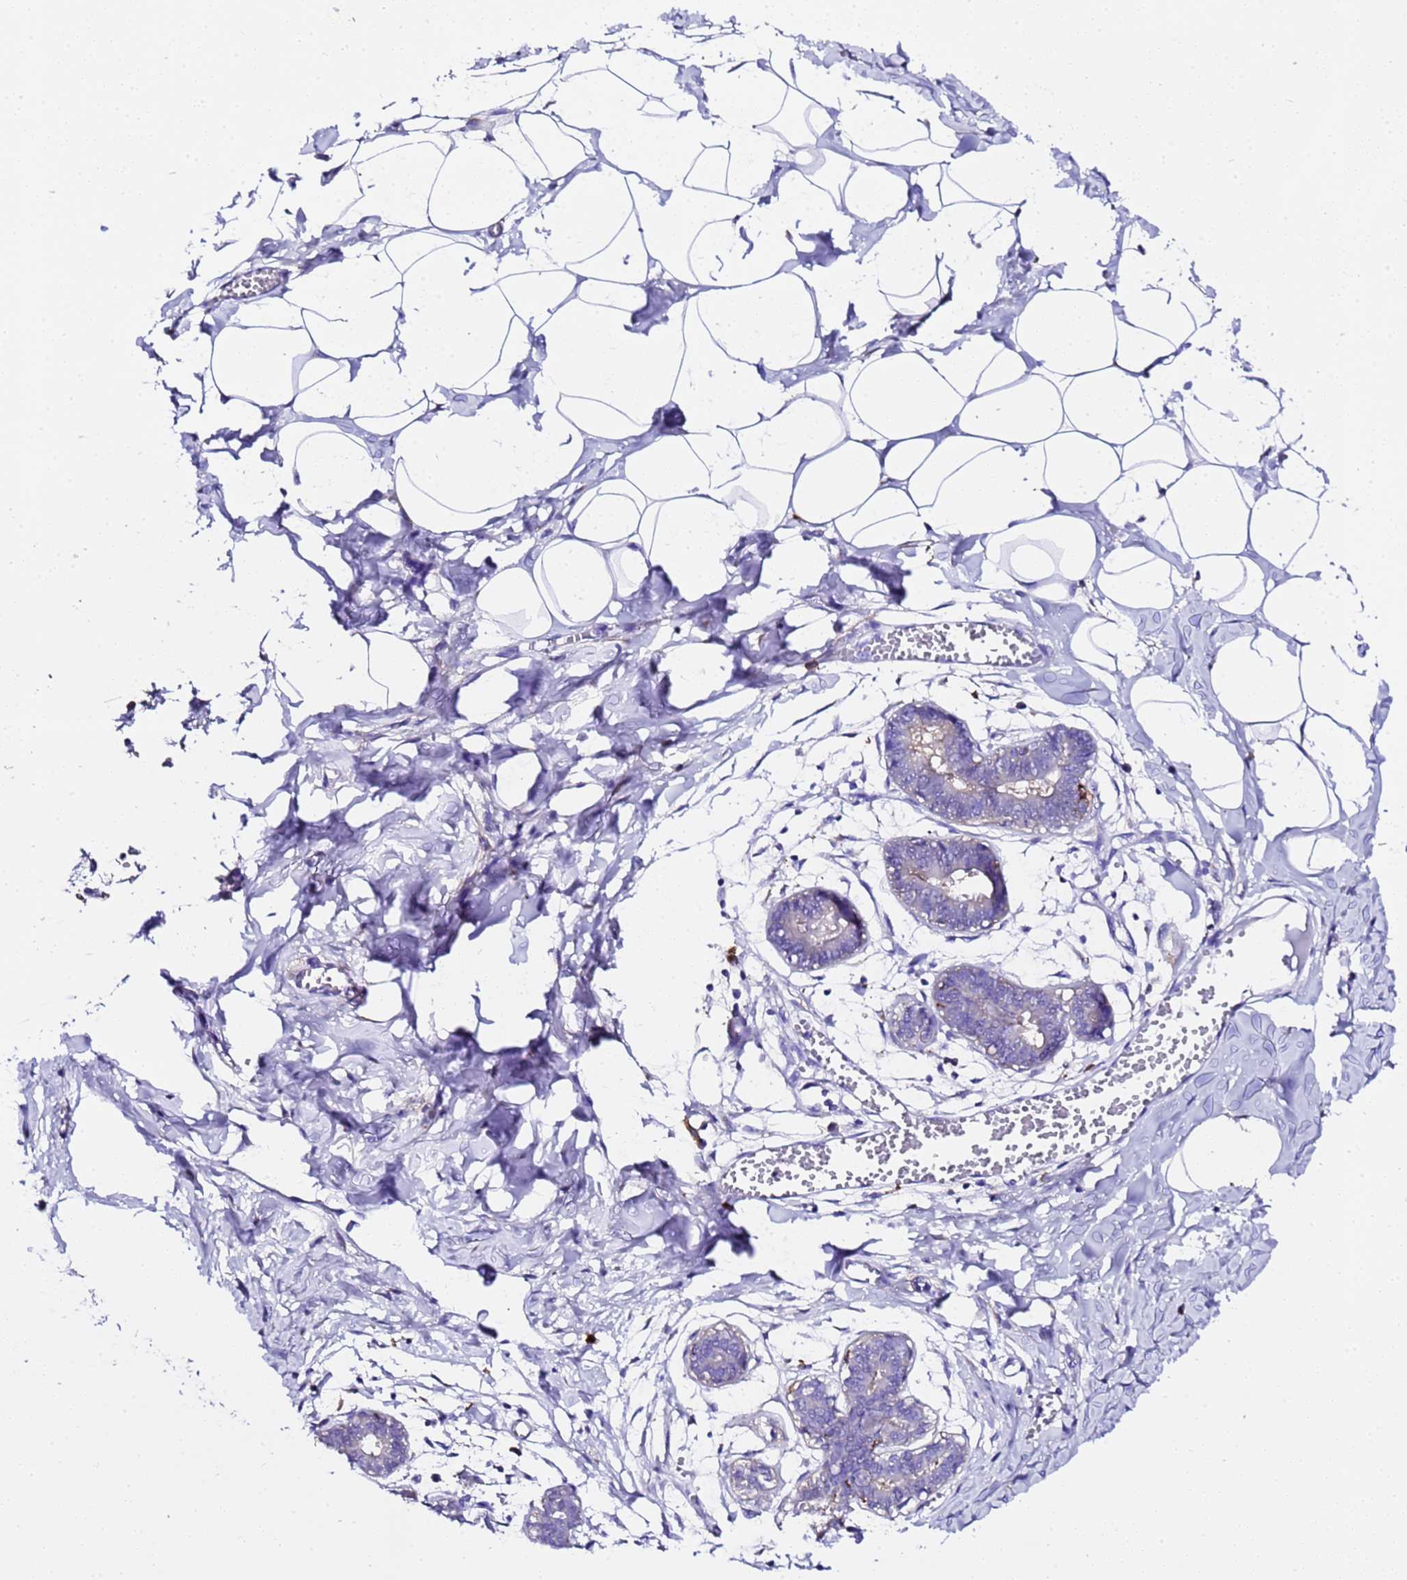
{"staining": {"intensity": "negative", "quantity": "none", "location": "none"}, "tissue": "breast", "cell_type": "Adipocytes", "image_type": "normal", "snomed": [{"axis": "morphology", "description": "Normal tissue, NOS"}, {"axis": "topography", "description": "Breast"}], "caption": "IHC photomicrograph of benign breast: human breast stained with DAB (3,3'-diaminobenzidine) reveals no significant protein expression in adipocytes. (DAB (3,3'-diaminobenzidine) IHC with hematoxylin counter stain).", "gene": "FTL", "patient": {"sex": "female", "age": 27}}